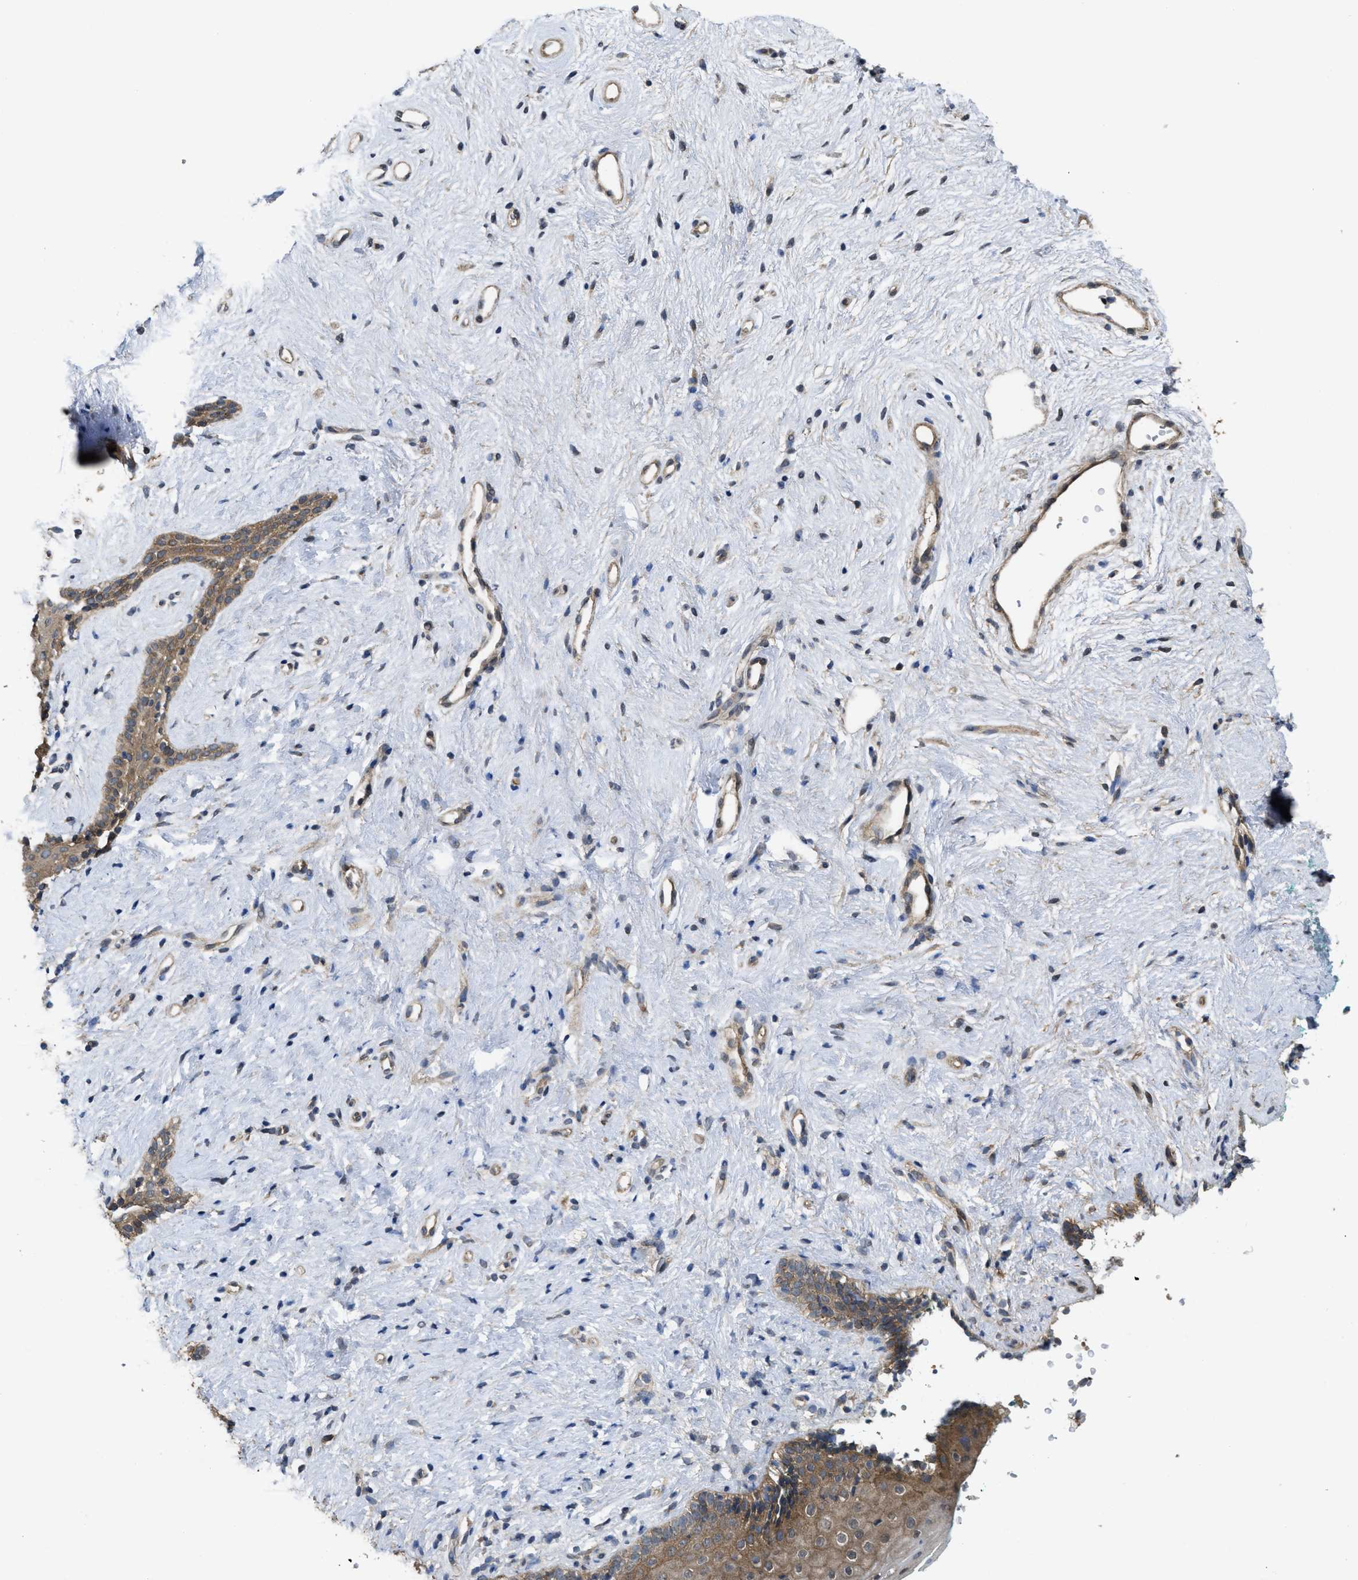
{"staining": {"intensity": "strong", "quantity": "25%-75%", "location": "cytoplasmic/membranous"}, "tissue": "vagina", "cell_type": "Squamous epithelial cells", "image_type": "normal", "snomed": [{"axis": "morphology", "description": "Normal tissue, NOS"}, {"axis": "topography", "description": "Vagina"}], "caption": "High-power microscopy captured an immunohistochemistry micrograph of normal vagina, revealing strong cytoplasmic/membranous expression in approximately 25%-75% of squamous epithelial cells.", "gene": "FZD6", "patient": {"sex": "female", "age": 44}}